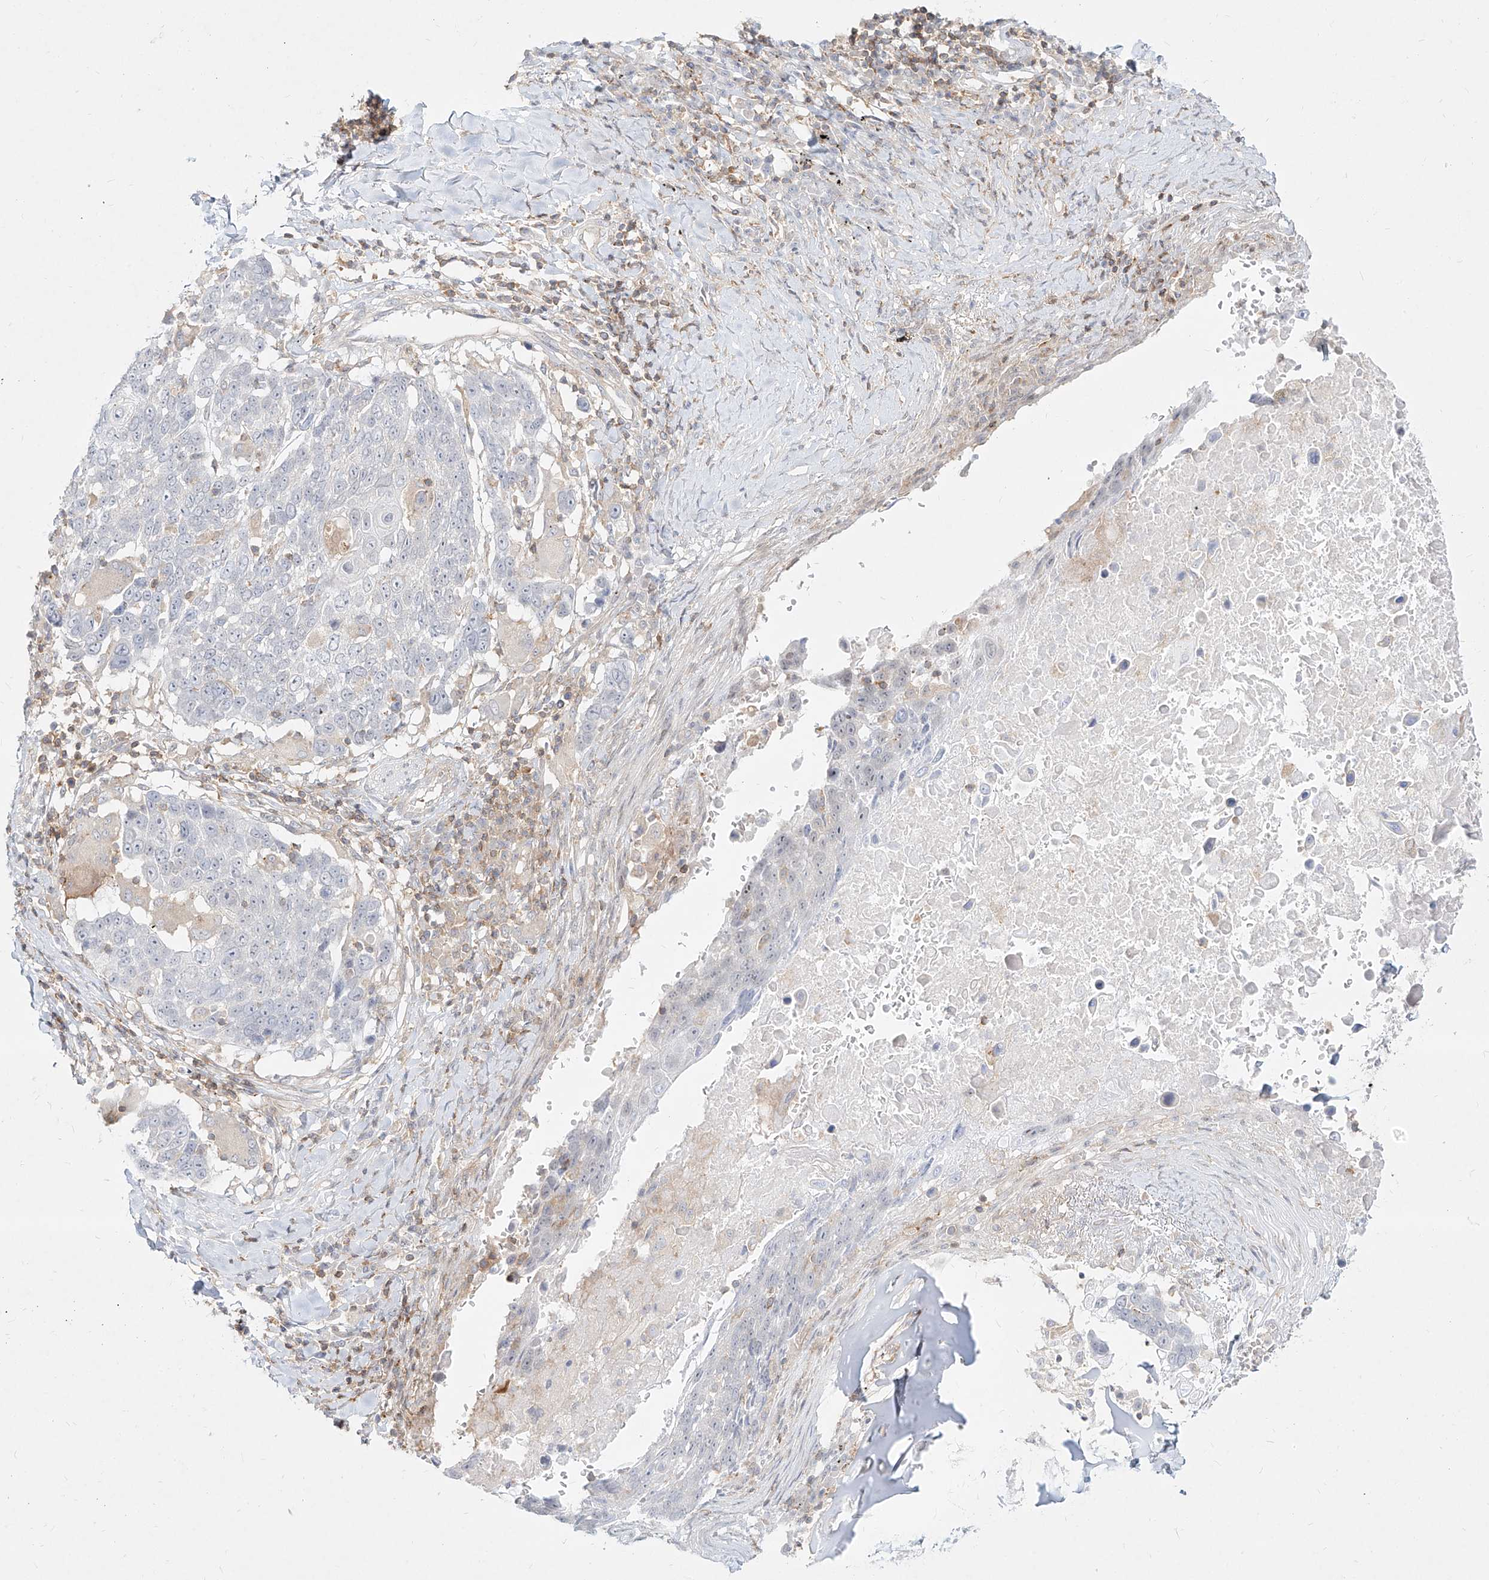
{"staining": {"intensity": "negative", "quantity": "none", "location": "none"}, "tissue": "lung cancer", "cell_type": "Tumor cells", "image_type": "cancer", "snomed": [{"axis": "morphology", "description": "Squamous cell carcinoma, NOS"}, {"axis": "topography", "description": "Lung"}], "caption": "High power microscopy image of an IHC image of lung cancer (squamous cell carcinoma), revealing no significant staining in tumor cells.", "gene": "SLC2A12", "patient": {"sex": "male", "age": 66}}